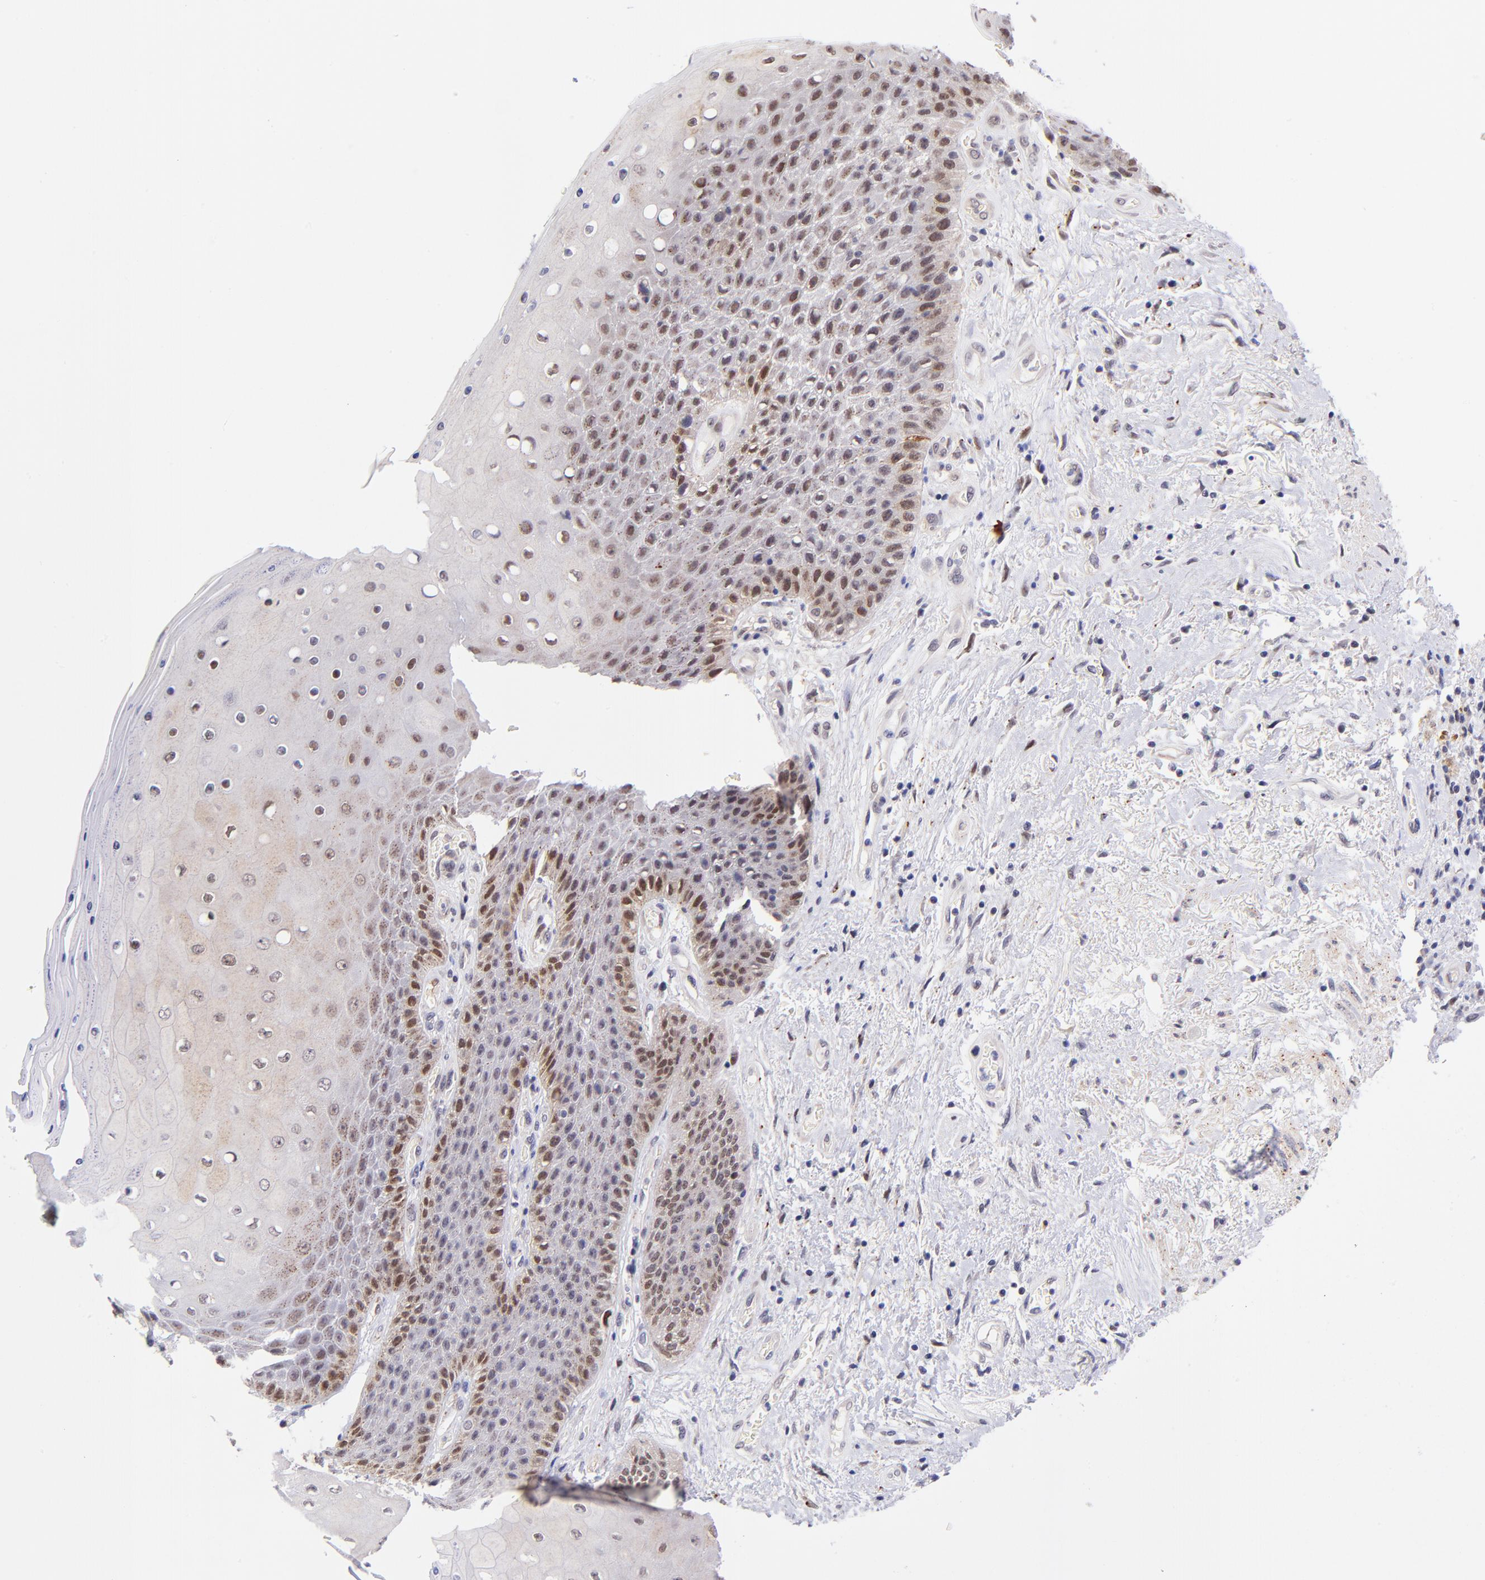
{"staining": {"intensity": "strong", "quantity": "<25%", "location": "nuclear"}, "tissue": "skin", "cell_type": "Epidermal cells", "image_type": "normal", "snomed": [{"axis": "morphology", "description": "Normal tissue, NOS"}, {"axis": "topography", "description": "Anal"}], "caption": "Skin stained with DAB IHC demonstrates medium levels of strong nuclear positivity in approximately <25% of epidermal cells.", "gene": "SOX6", "patient": {"sex": "female", "age": 46}}